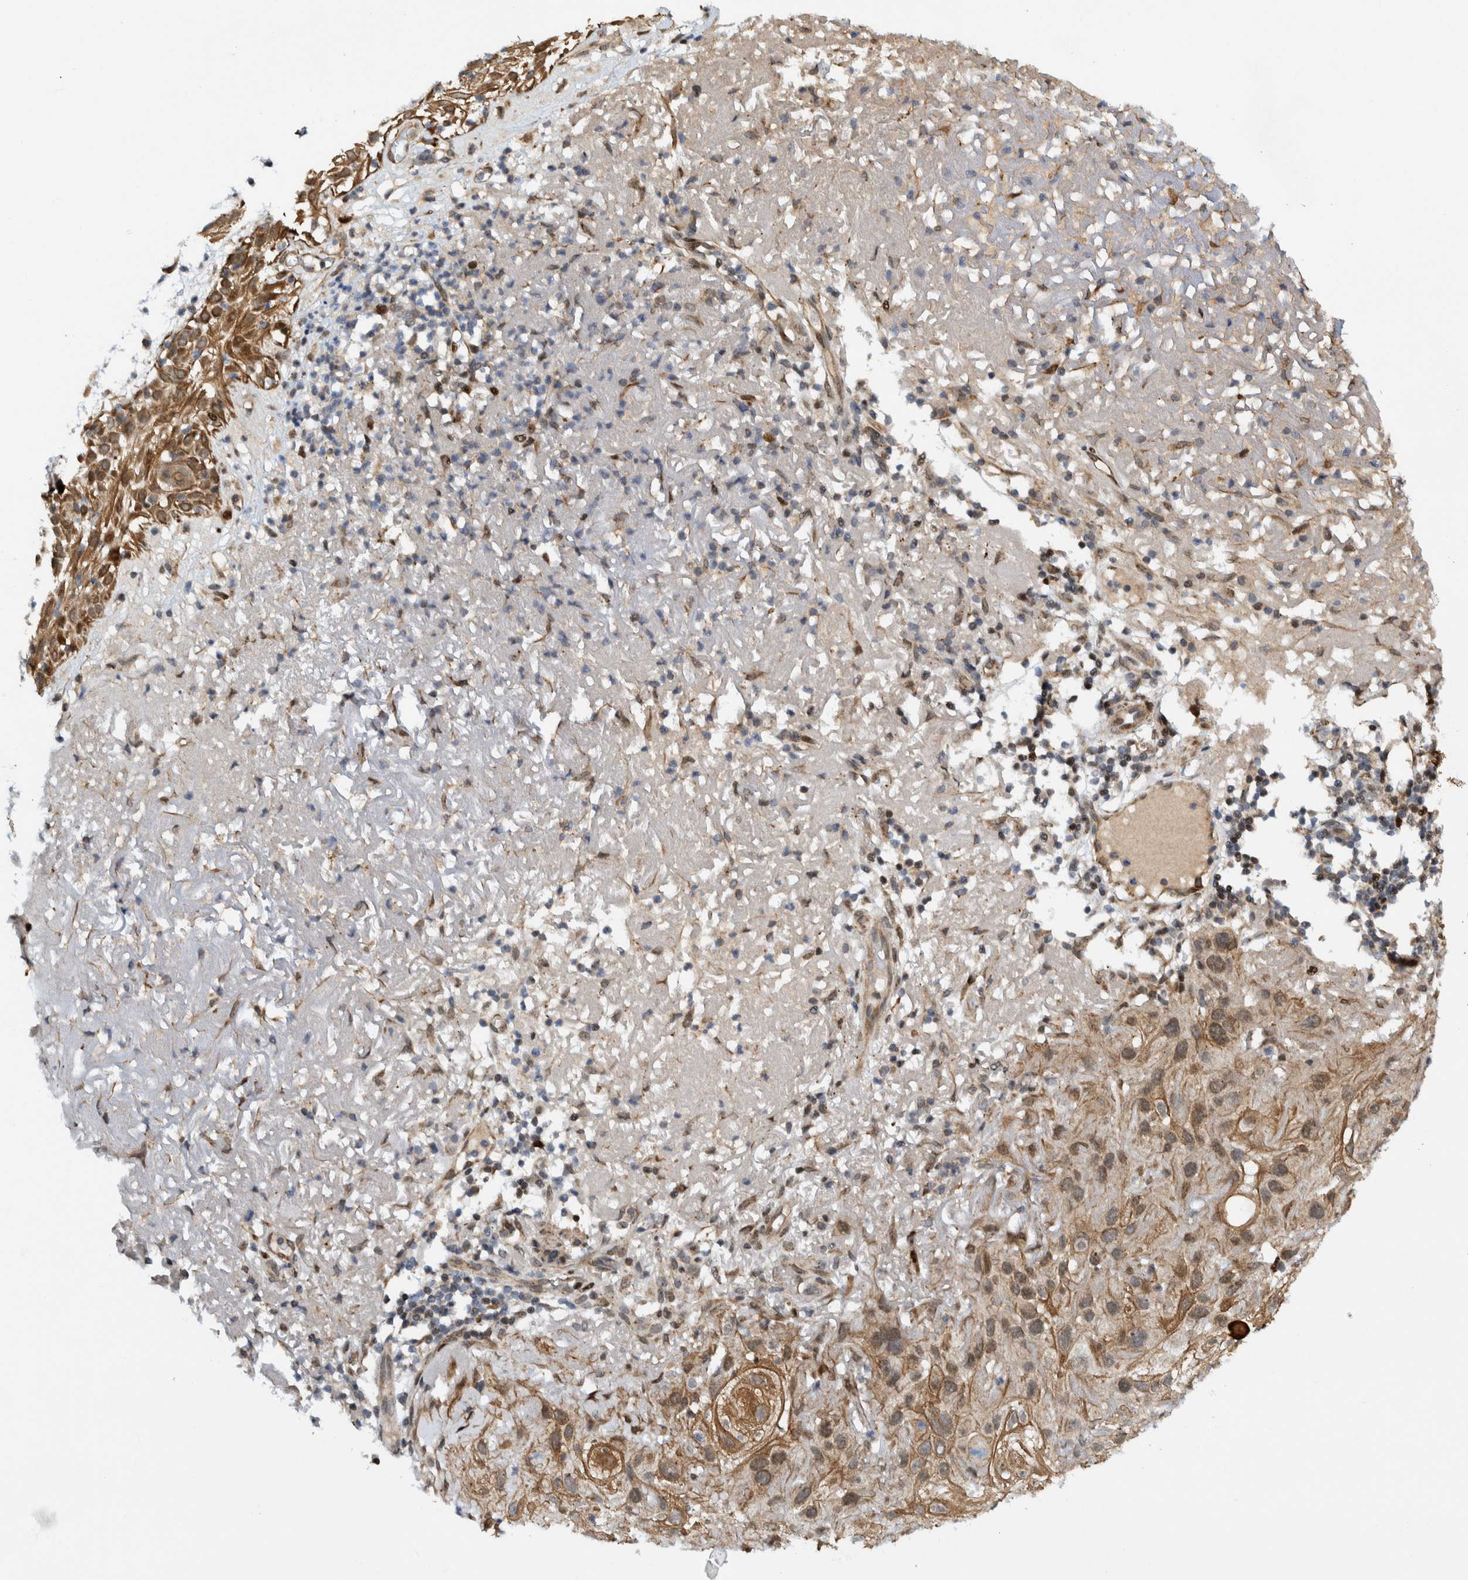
{"staining": {"intensity": "moderate", "quantity": ">75%", "location": "cytoplasmic/membranous"}, "tissue": "skin cancer", "cell_type": "Tumor cells", "image_type": "cancer", "snomed": [{"axis": "morphology", "description": "Squamous cell carcinoma, NOS"}, {"axis": "topography", "description": "Skin"}], "caption": "Skin squamous cell carcinoma stained for a protein shows moderate cytoplasmic/membranous positivity in tumor cells.", "gene": "CCDC57", "patient": {"sex": "female", "age": 96}}